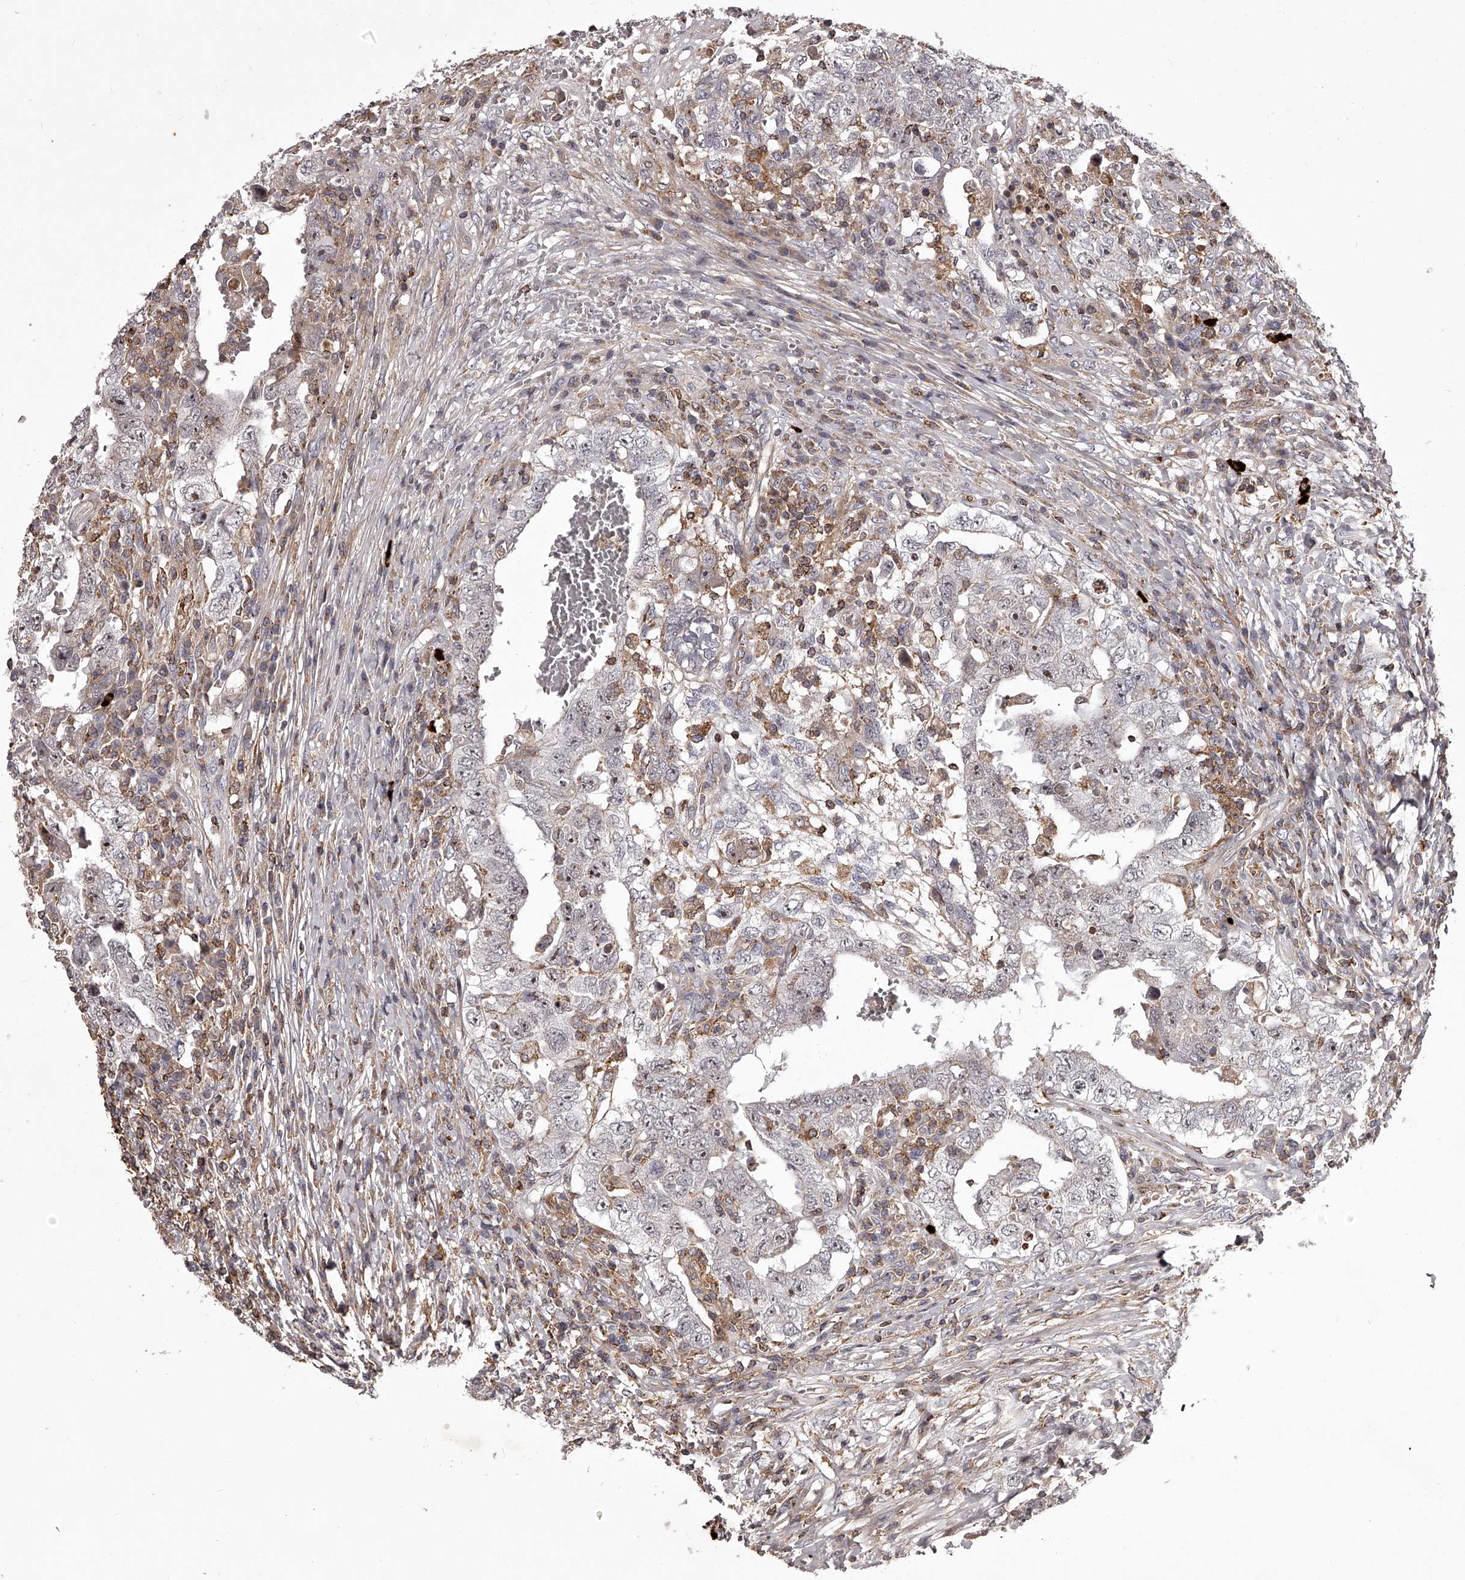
{"staining": {"intensity": "weak", "quantity": "25%-75%", "location": "nuclear"}, "tissue": "testis cancer", "cell_type": "Tumor cells", "image_type": "cancer", "snomed": [{"axis": "morphology", "description": "Carcinoma, Embryonal, NOS"}, {"axis": "topography", "description": "Testis"}], "caption": "Embryonal carcinoma (testis) tissue reveals weak nuclear staining in about 25%-75% of tumor cells", "gene": "RRP36", "patient": {"sex": "male", "age": 26}}